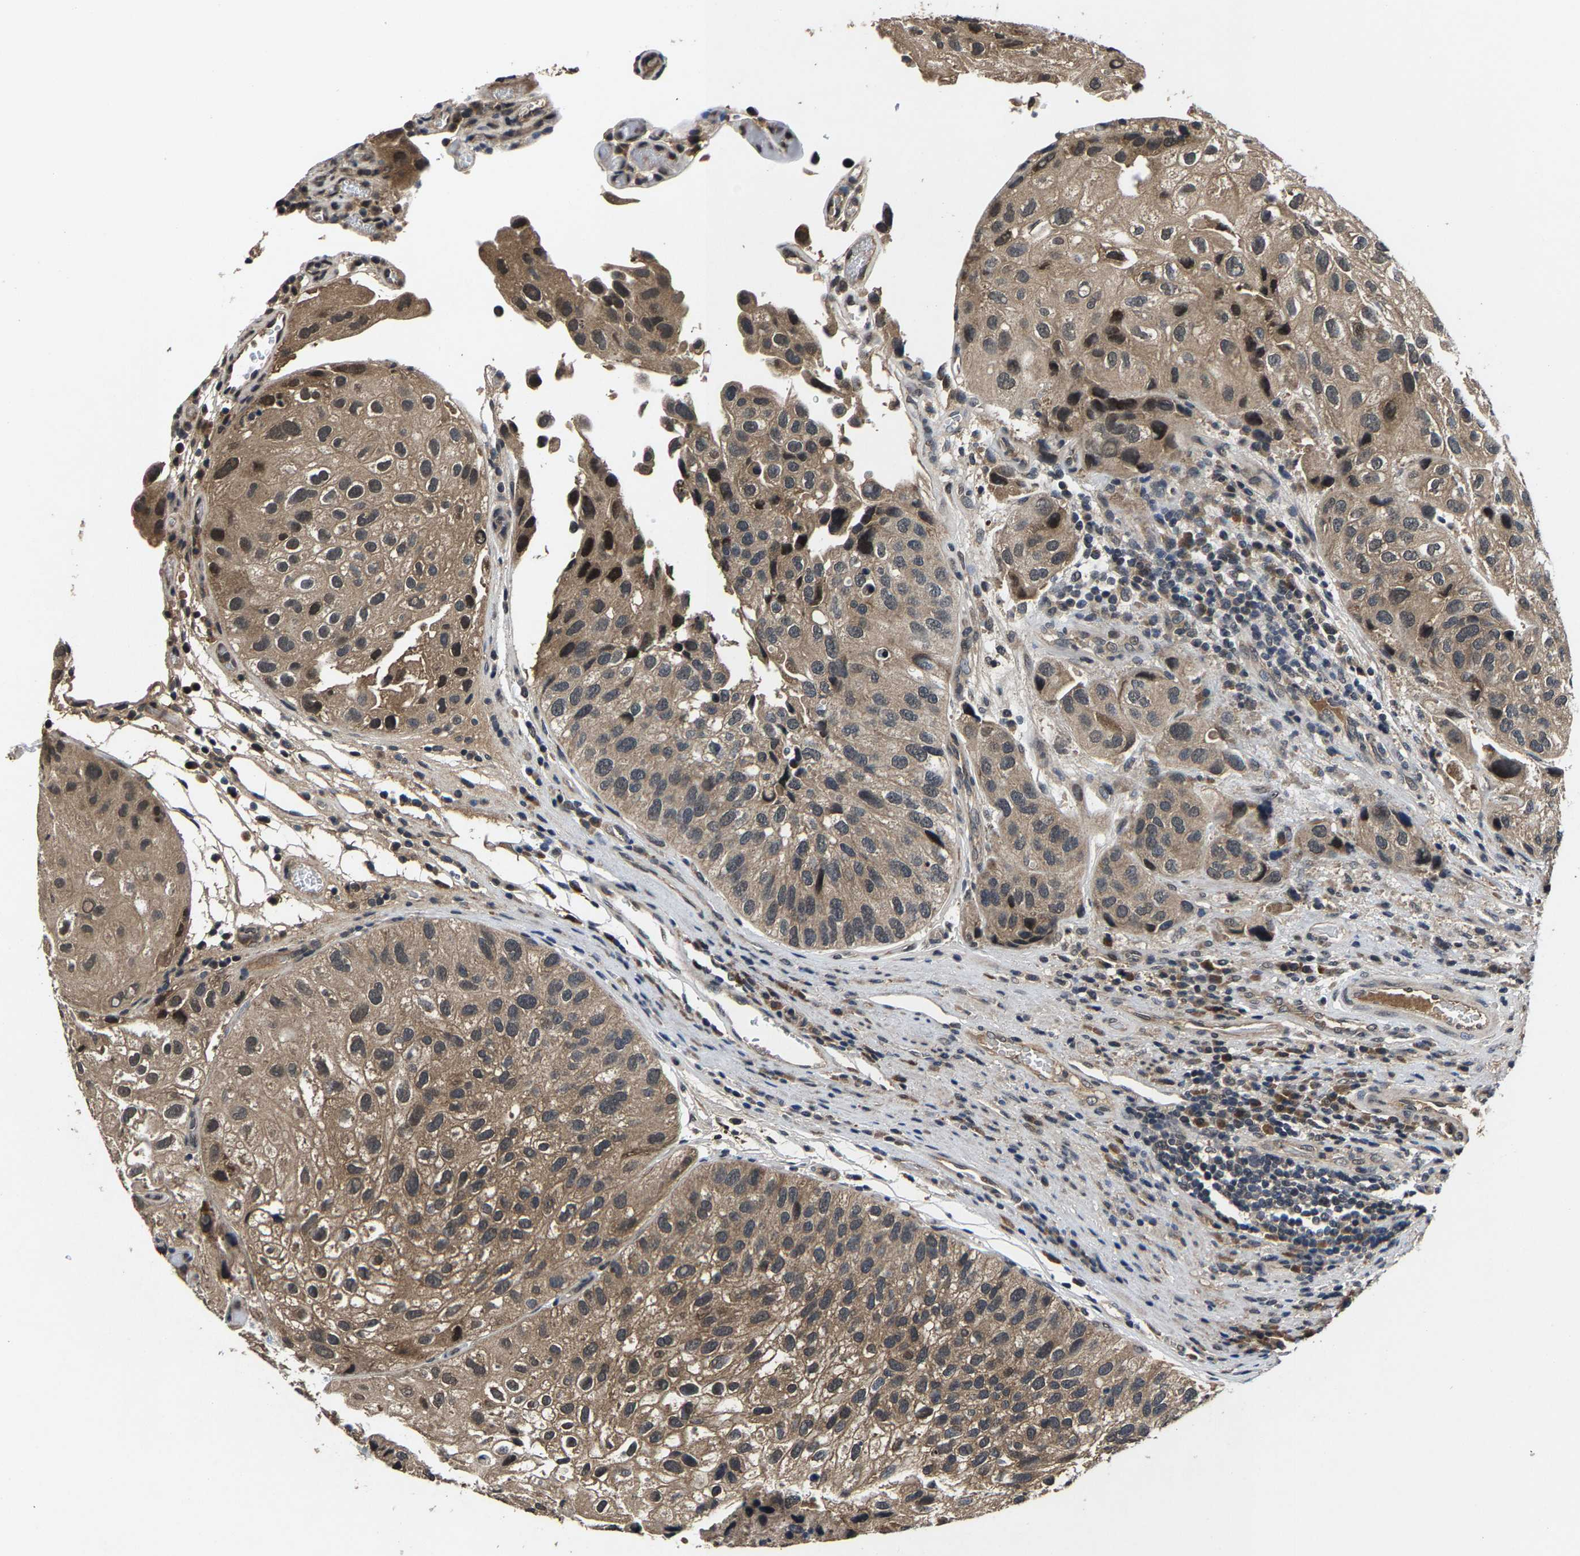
{"staining": {"intensity": "moderate", "quantity": ">75%", "location": "cytoplasmic/membranous,nuclear"}, "tissue": "urothelial cancer", "cell_type": "Tumor cells", "image_type": "cancer", "snomed": [{"axis": "morphology", "description": "Urothelial carcinoma, High grade"}, {"axis": "topography", "description": "Urinary bladder"}], "caption": "This histopathology image demonstrates high-grade urothelial carcinoma stained with IHC to label a protein in brown. The cytoplasmic/membranous and nuclear of tumor cells show moderate positivity for the protein. Nuclei are counter-stained blue.", "gene": "HUWE1", "patient": {"sex": "female", "age": 64}}